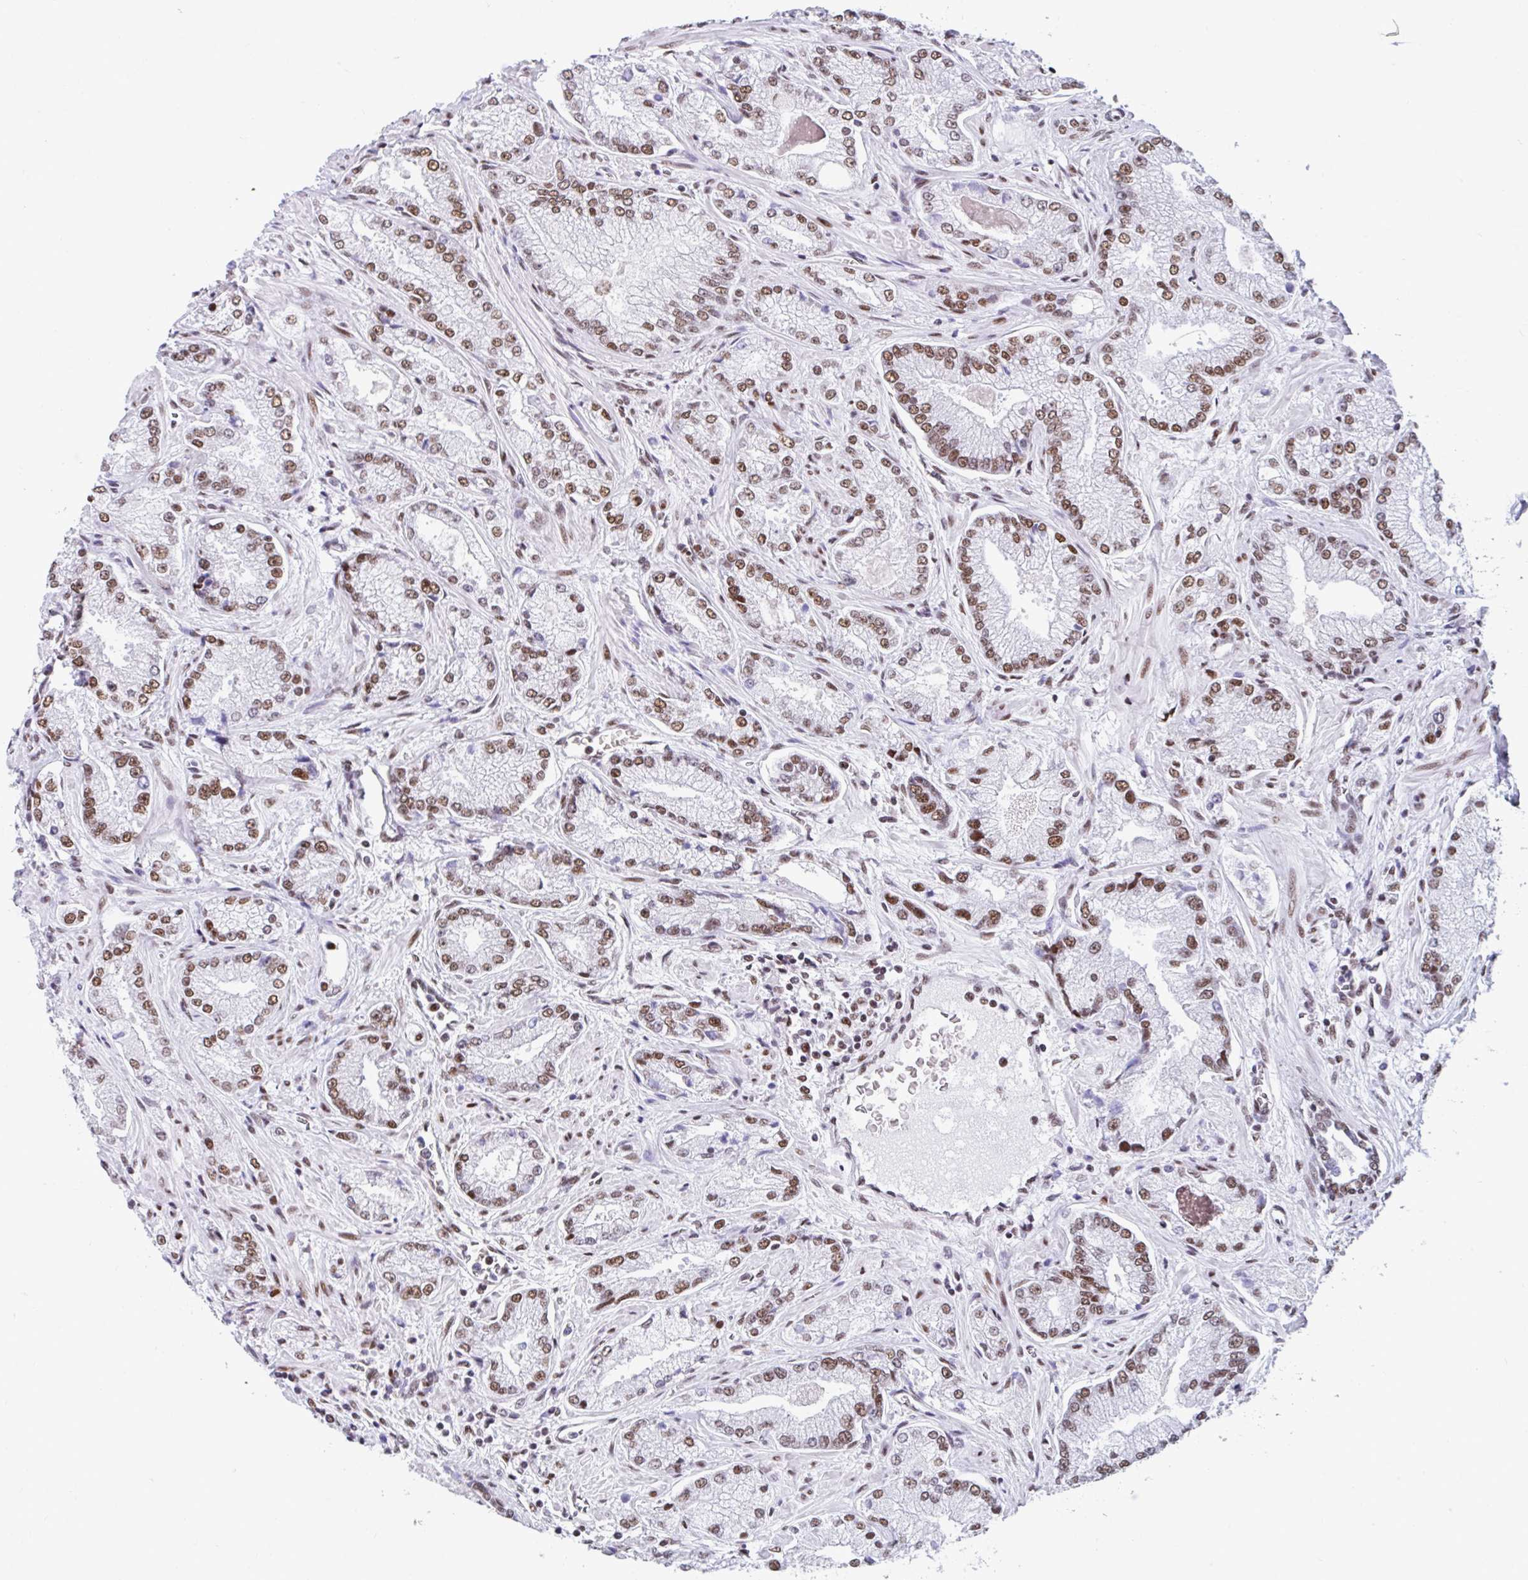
{"staining": {"intensity": "moderate", "quantity": ">75%", "location": "nuclear"}, "tissue": "prostate cancer", "cell_type": "Tumor cells", "image_type": "cancer", "snomed": [{"axis": "morphology", "description": "Normal tissue, NOS"}, {"axis": "morphology", "description": "Adenocarcinoma, High grade"}, {"axis": "topography", "description": "Prostate"}, {"axis": "topography", "description": "Peripheral nerve tissue"}], "caption": "Protein expression analysis of adenocarcinoma (high-grade) (prostate) demonstrates moderate nuclear expression in about >75% of tumor cells.", "gene": "KHDRBS1", "patient": {"sex": "male", "age": 68}}